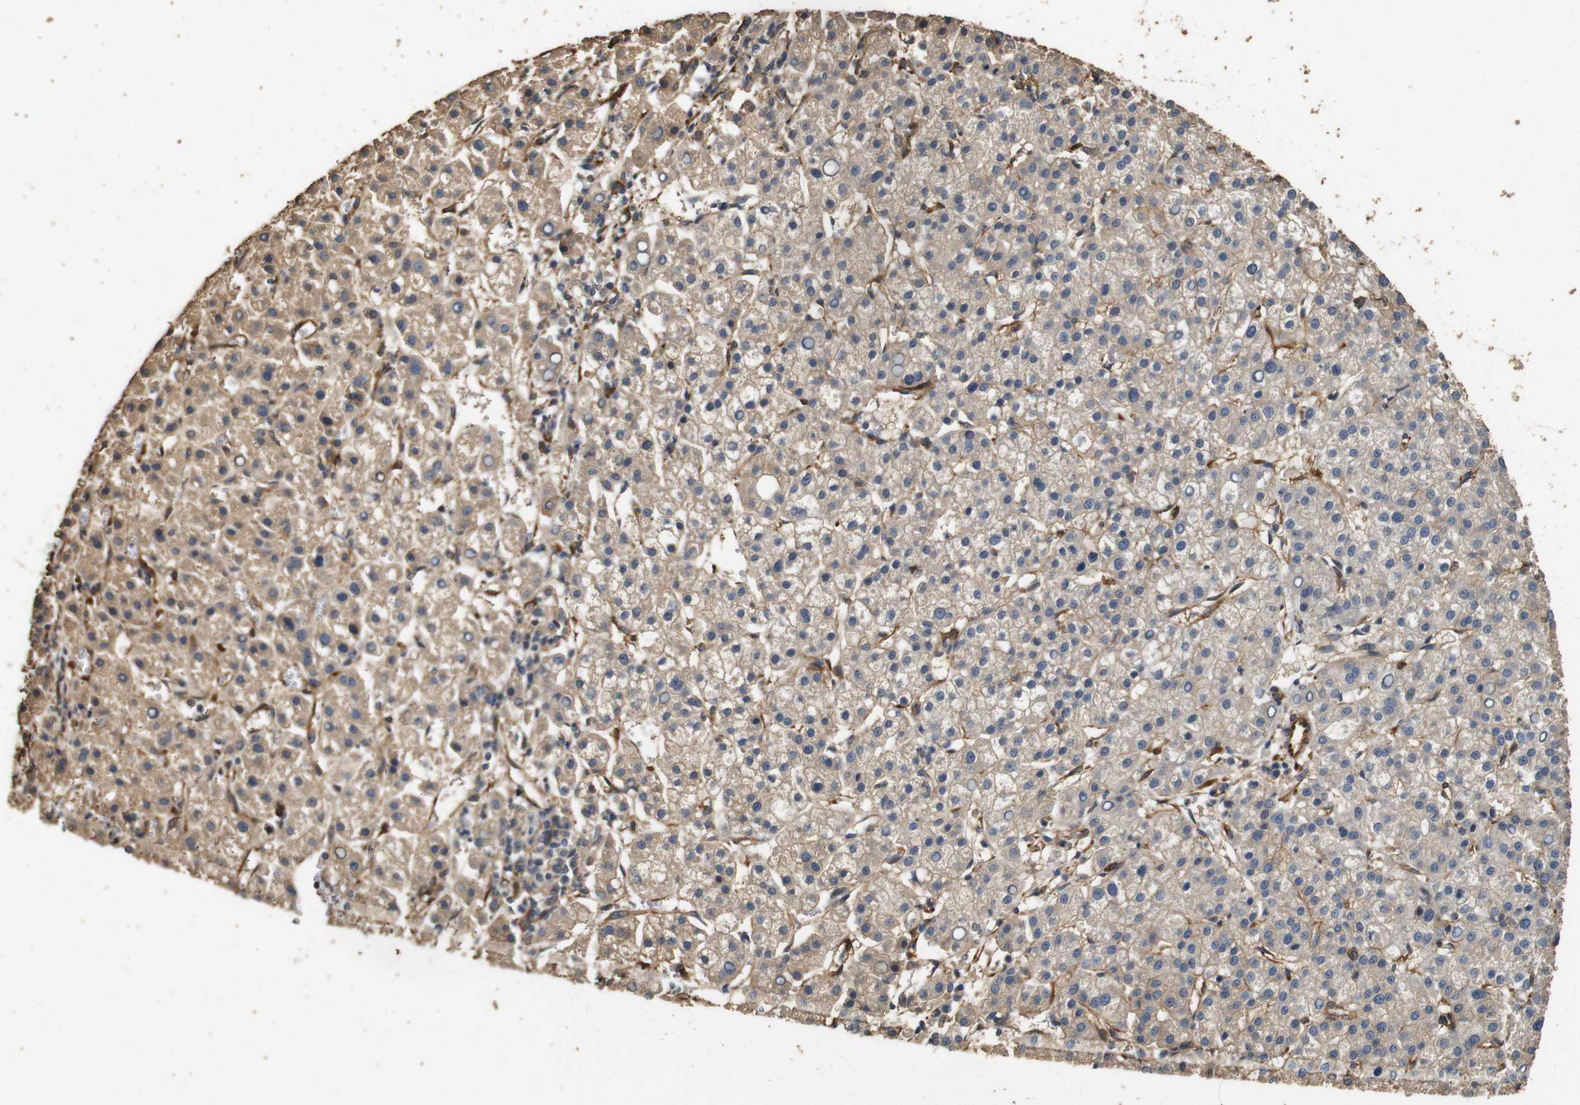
{"staining": {"intensity": "weak", "quantity": "25%-75%", "location": "cytoplasmic/membranous"}, "tissue": "liver cancer", "cell_type": "Tumor cells", "image_type": "cancer", "snomed": [{"axis": "morphology", "description": "Carcinoma, Hepatocellular, NOS"}, {"axis": "topography", "description": "Liver"}], "caption": "Weak cytoplasmic/membranous expression is present in approximately 25%-75% of tumor cells in liver cancer (hepatocellular carcinoma). Immunohistochemistry (ihc) stains the protein of interest in brown and the nuclei are stained blue.", "gene": "CNPY4", "patient": {"sex": "female", "age": 58}}